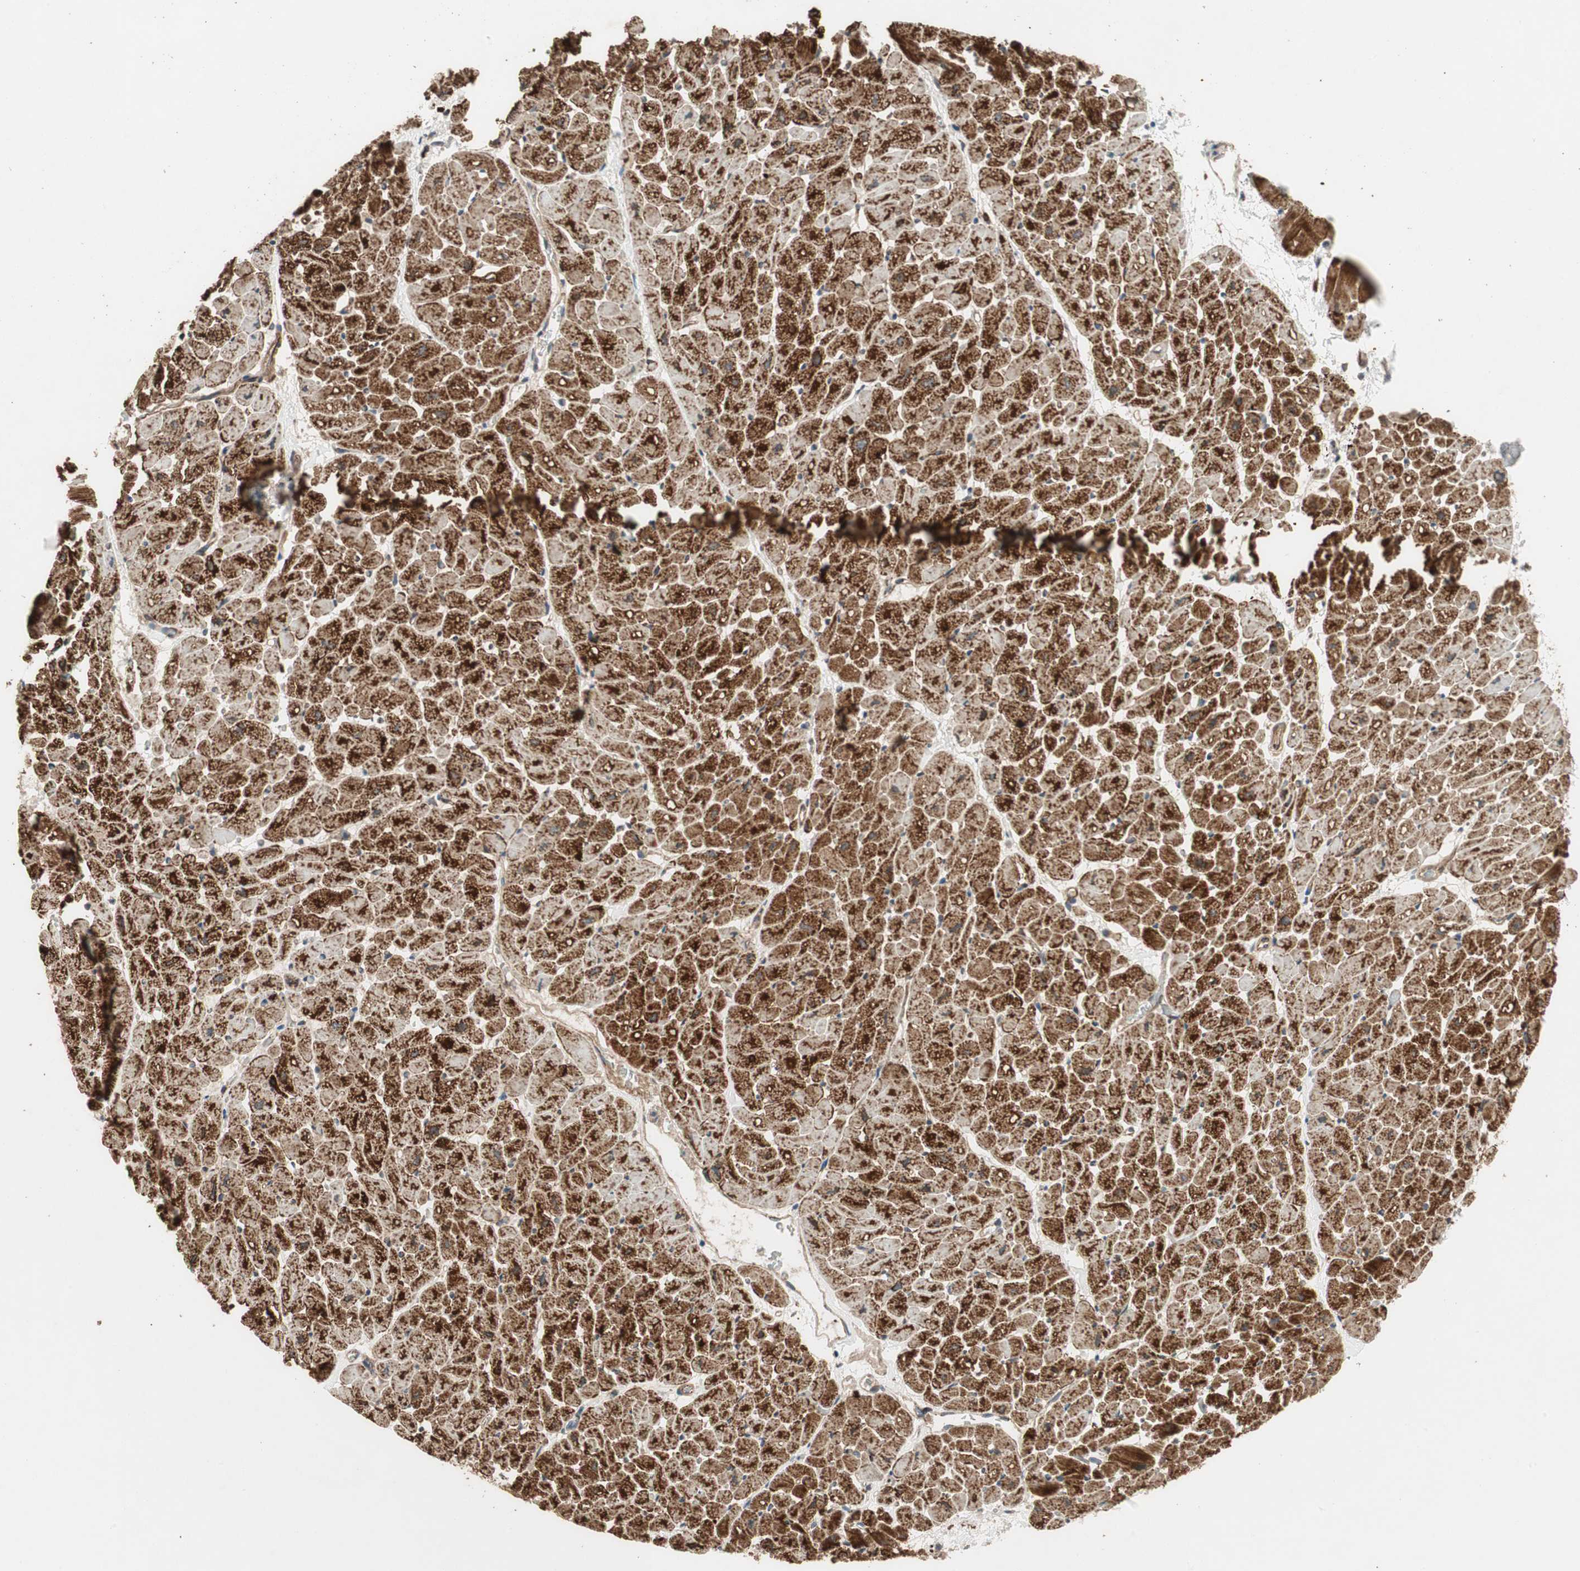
{"staining": {"intensity": "strong", "quantity": ">75%", "location": "cytoplasmic/membranous"}, "tissue": "heart muscle", "cell_type": "Cardiomyocytes", "image_type": "normal", "snomed": [{"axis": "morphology", "description": "Normal tissue, NOS"}, {"axis": "topography", "description": "Heart"}], "caption": "An image of heart muscle stained for a protein shows strong cytoplasmic/membranous brown staining in cardiomyocytes. Nuclei are stained in blue.", "gene": "AKAP1", "patient": {"sex": "male", "age": 45}}